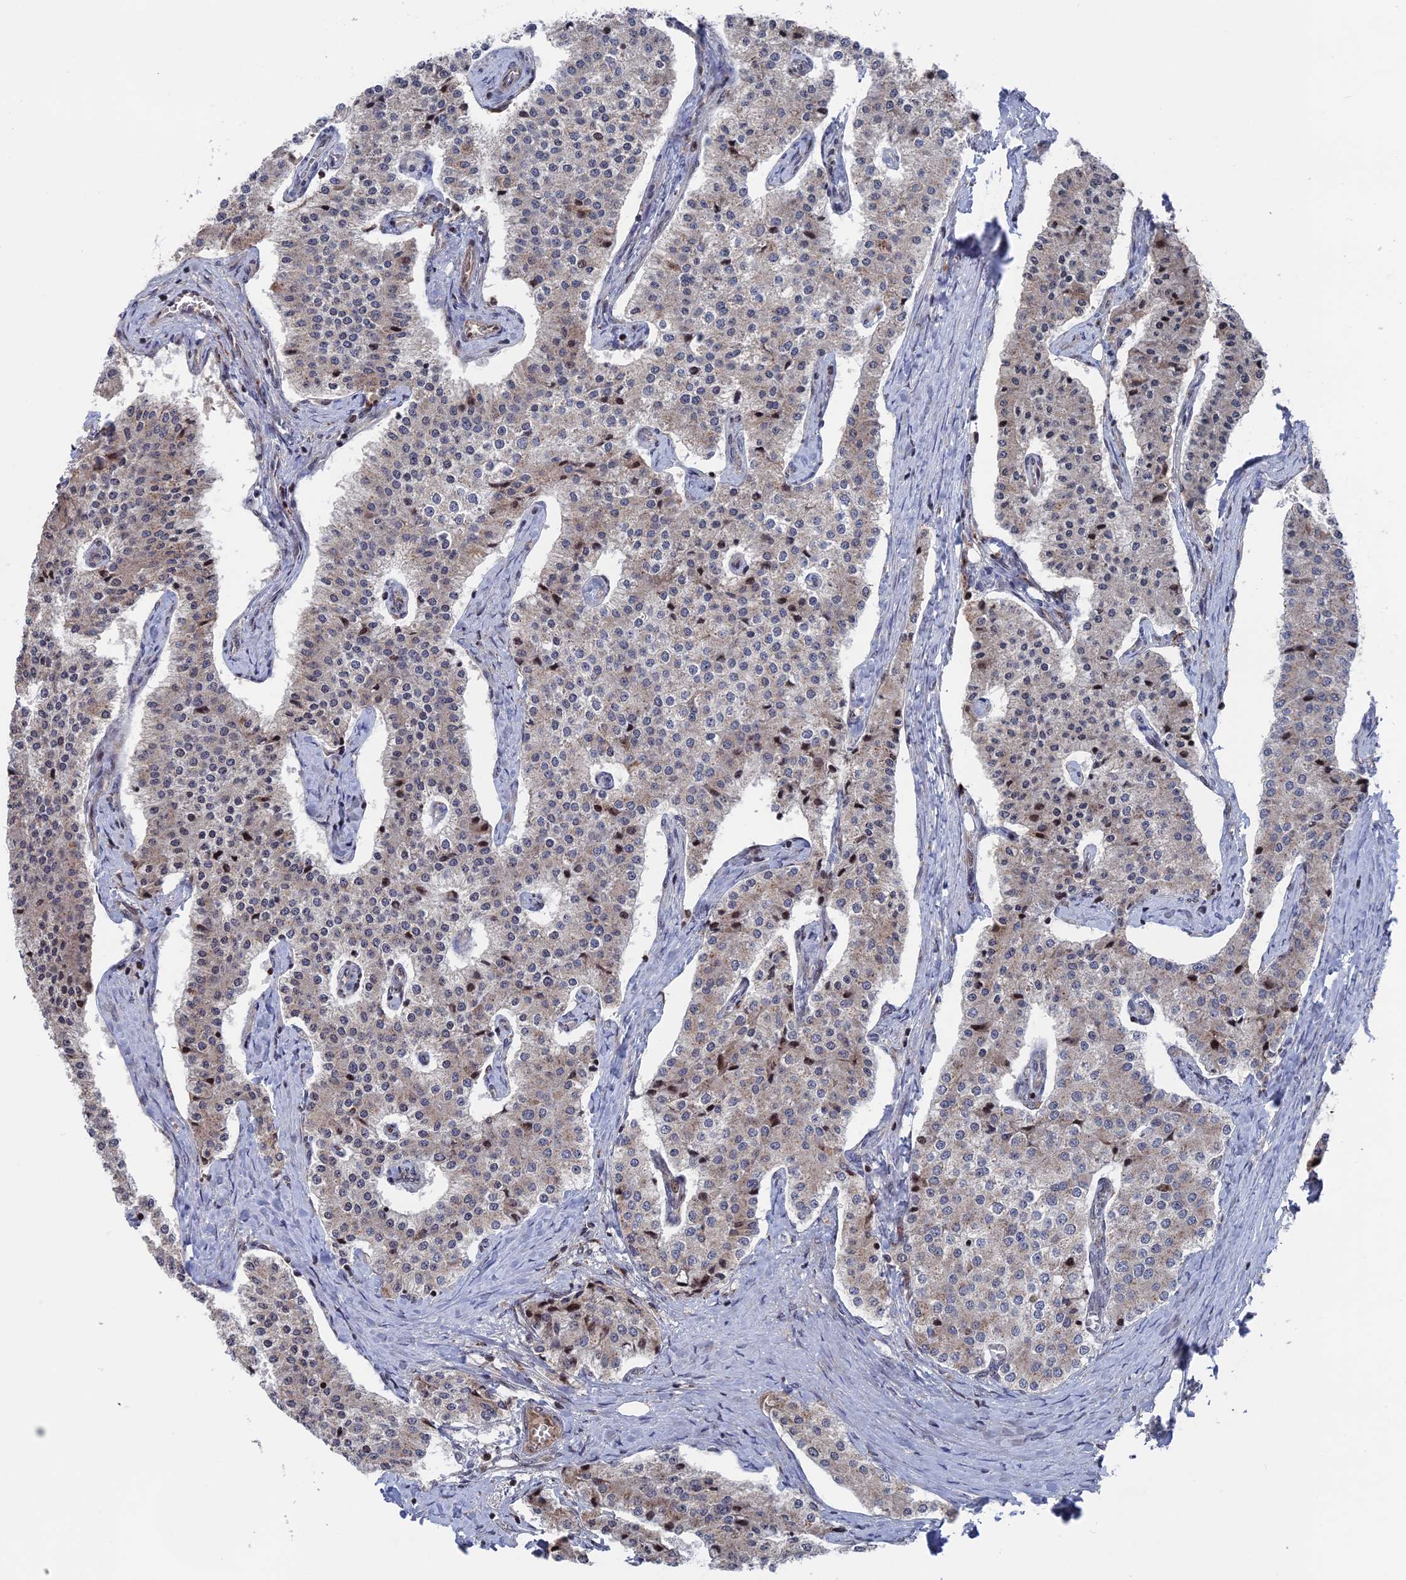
{"staining": {"intensity": "moderate", "quantity": "<25%", "location": "nuclear"}, "tissue": "carcinoid", "cell_type": "Tumor cells", "image_type": "cancer", "snomed": [{"axis": "morphology", "description": "Carcinoid, malignant, NOS"}, {"axis": "topography", "description": "Colon"}], "caption": "This photomicrograph shows immunohistochemistry staining of human carcinoid (malignant), with low moderate nuclear expression in about <25% of tumor cells.", "gene": "PLA2G15", "patient": {"sex": "female", "age": 52}}